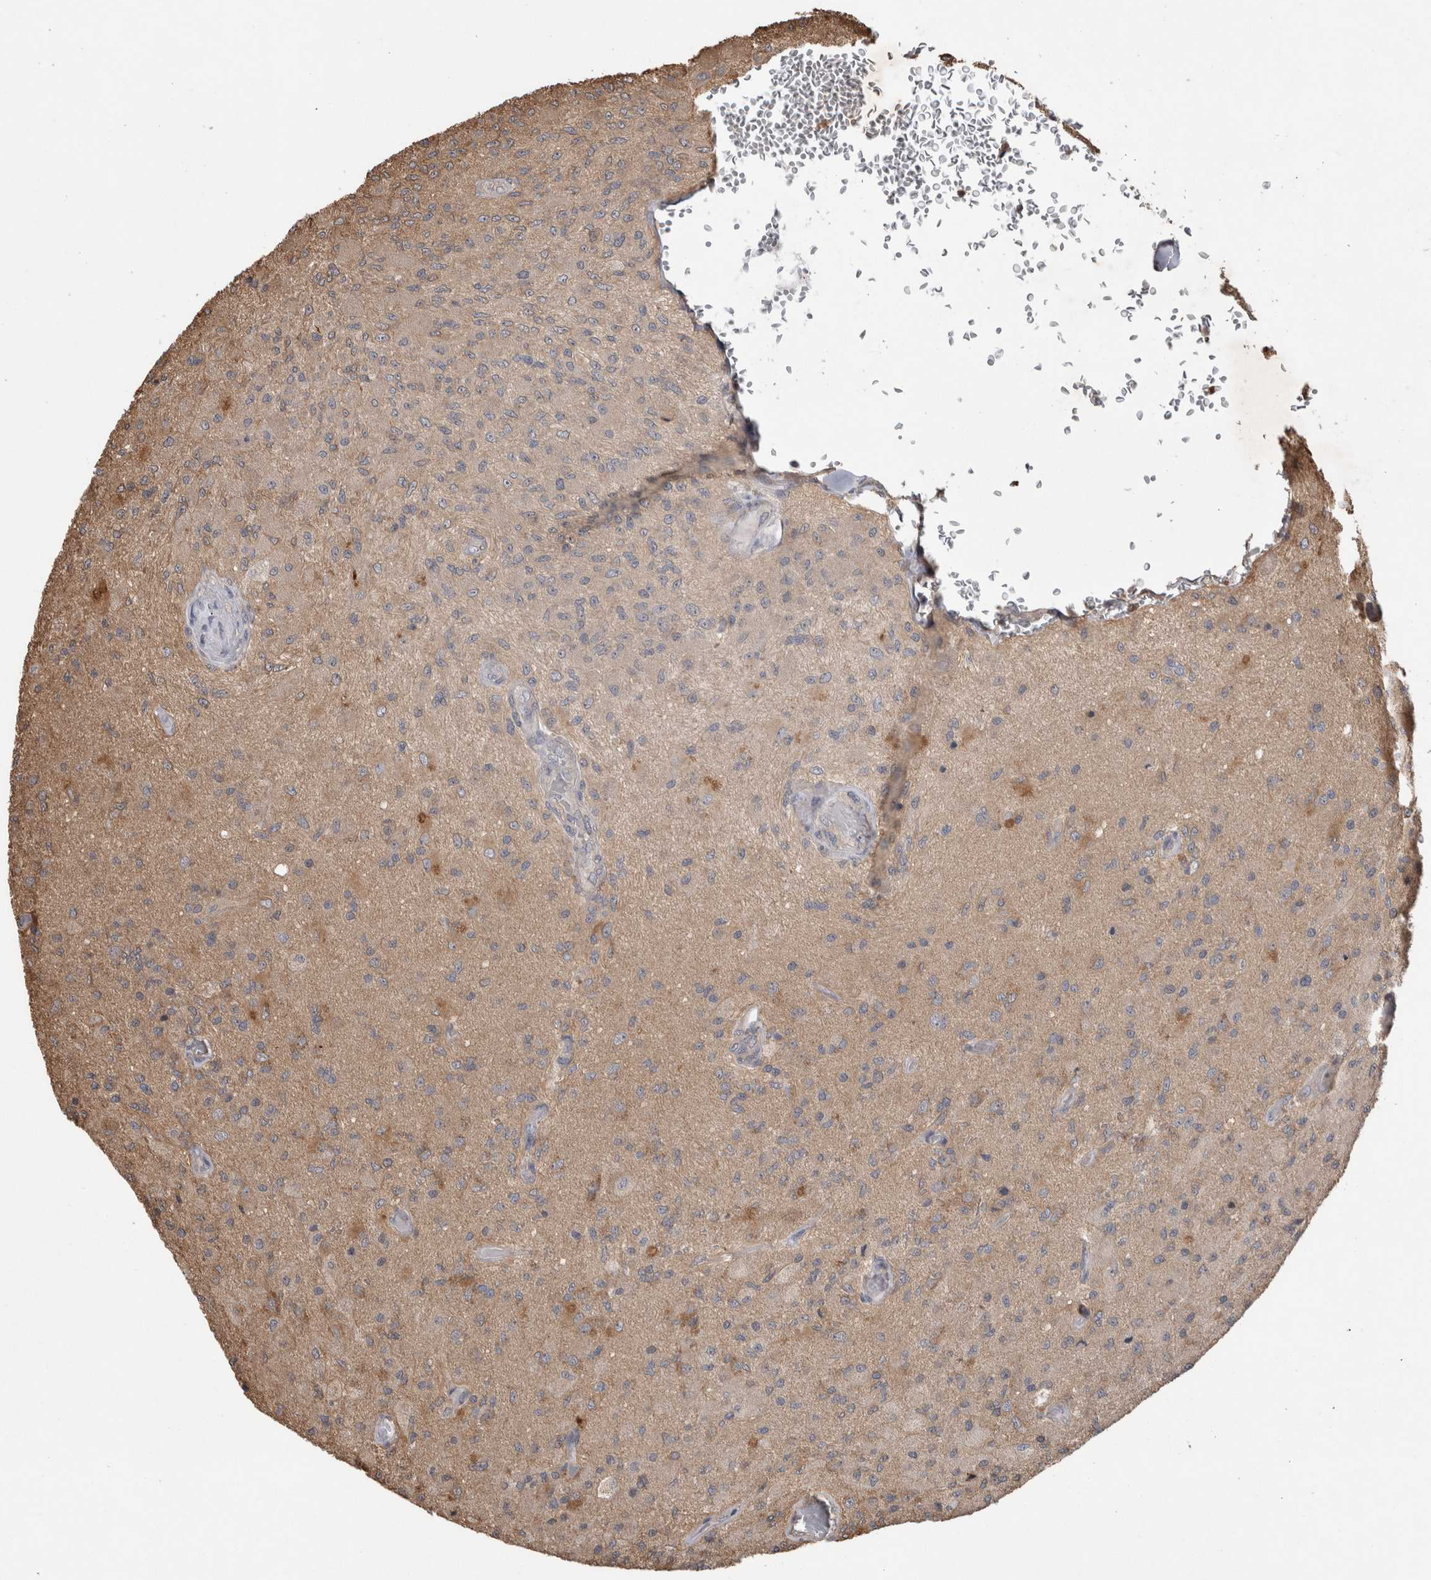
{"staining": {"intensity": "weak", "quantity": "<25%", "location": "cytoplasmic/membranous"}, "tissue": "glioma", "cell_type": "Tumor cells", "image_type": "cancer", "snomed": [{"axis": "morphology", "description": "Normal tissue, NOS"}, {"axis": "morphology", "description": "Glioma, malignant, High grade"}, {"axis": "topography", "description": "Cerebral cortex"}], "caption": "This micrograph is of malignant high-grade glioma stained with immunohistochemistry to label a protein in brown with the nuclei are counter-stained blue. There is no positivity in tumor cells.", "gene": "TRIM5", "patient": {"sex": "male", "age": 77}}